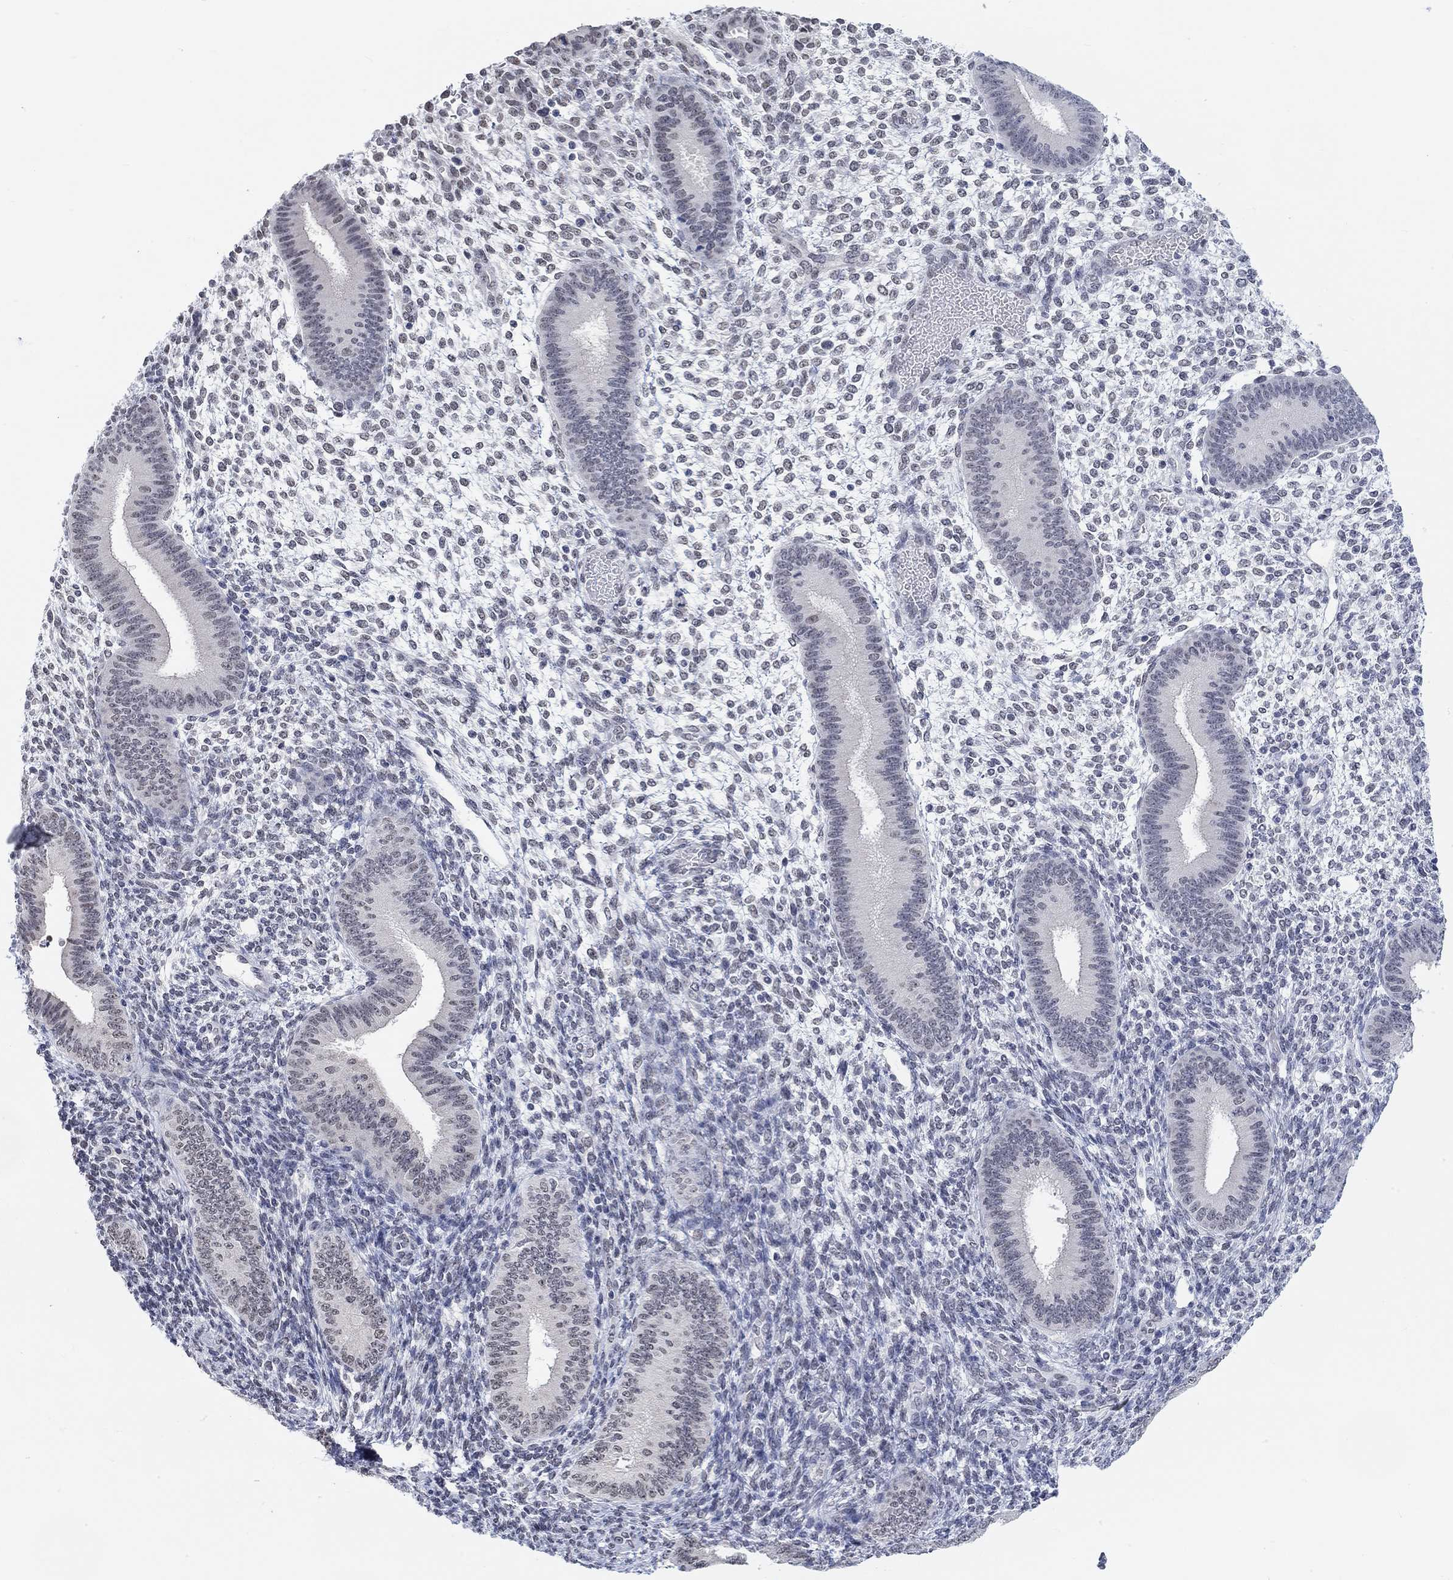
{"staining": {"intensity": "weak", "quantity": "<25%", "location": "nuclear"}, "tissue": "endometrium", "cell_type": "Cells in endometrial stroma", "image_type": "normal", "snomed": [{"axis": "morphology", "description": "Normal tissue, NOS"}, {"axis": "topography", "description": "Endometrium"}], "caption": "Photomicrograph shows no significant protein staining in cells in endometrial stroma of benign endometrium.", "gene": "PURG", "patient": {"sex": "female", "age": 39}}